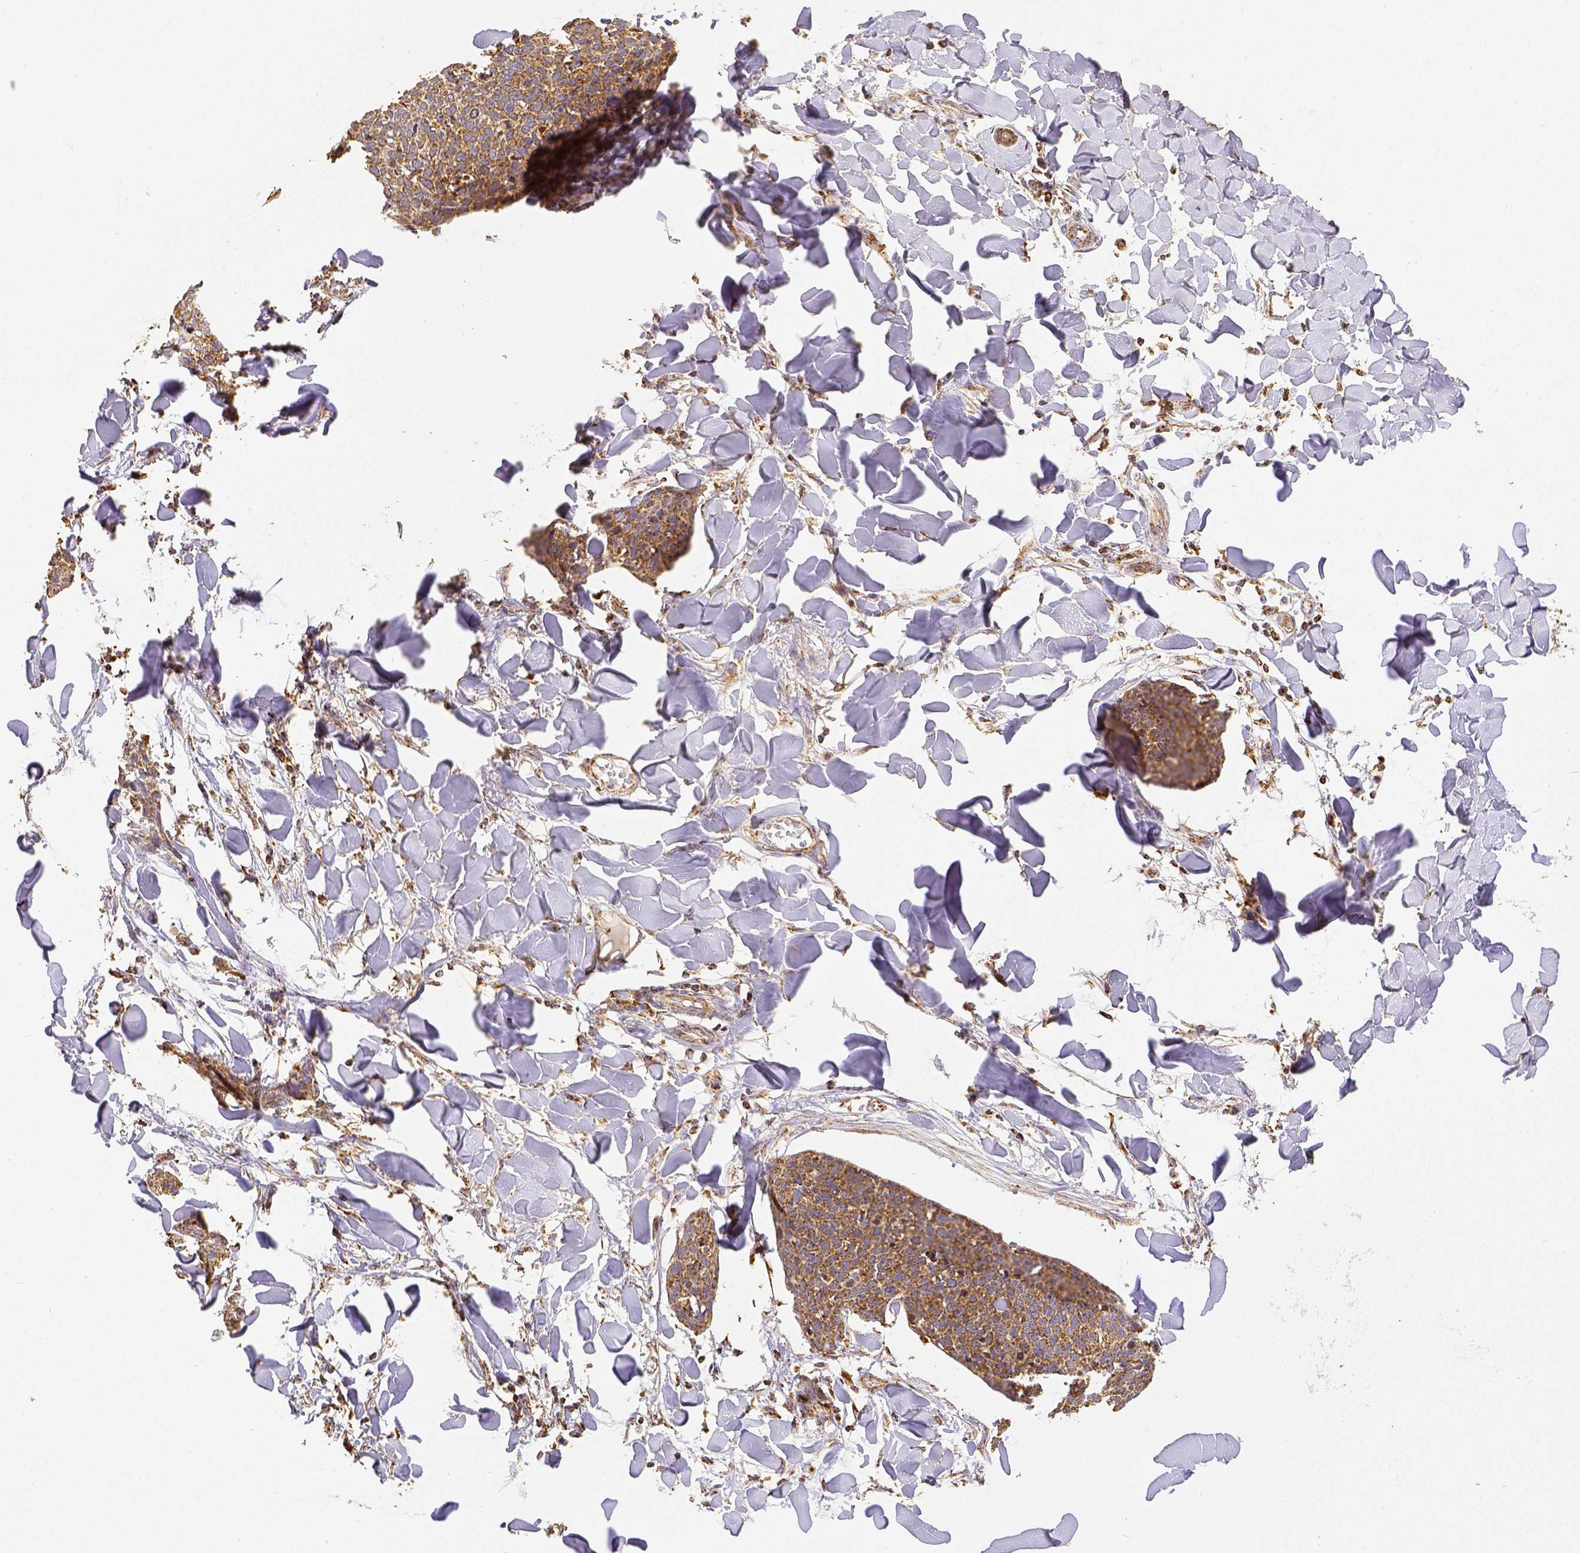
{"staining": {"intensity": "weak", "quantity": ">75%", "location": "cytoplasmic/membranous"}, "tissue": "skin cancer", "cell_type": "Tumor cells", "image_type": "cancer", "snomed": [{"axis": "morphology", "description": "Squamous cell carcinoma, NOS"}, {"axis": "topography", "description": "Skin"}, {"axis": "topography", "description": "Vulva"}], "caption": "Squamous cell carcinoma (skin) tissue reveals weak cytoplasmic/membranous positivity in approximately >75% of tumor cells (IHC, brightfield microscopy, high magnification).", "gene": "SDHB", "patient": {"sex": "female", "age": 75}}